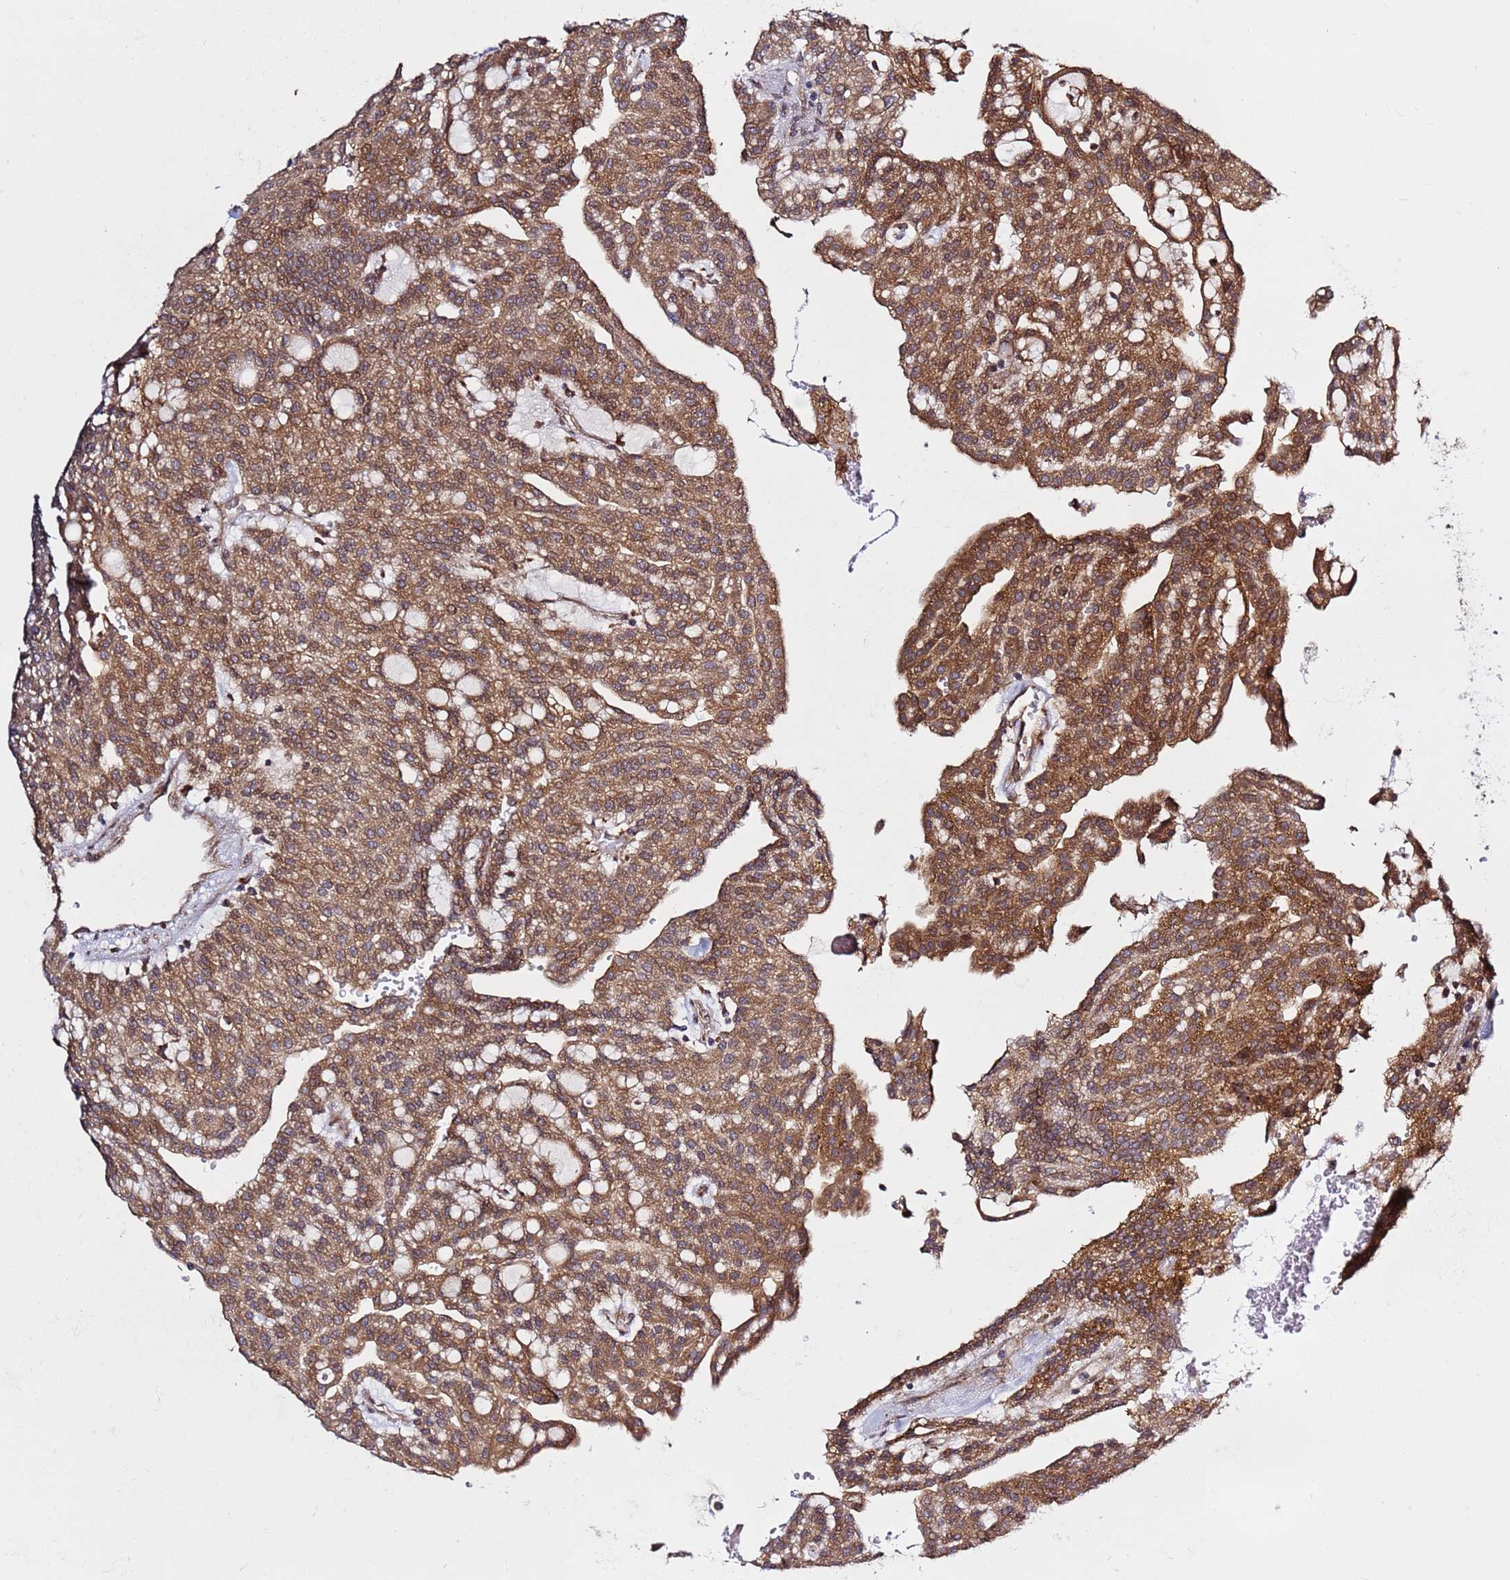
{"staining": {"intensity": "strong", "quantity": ">75%", "location": "cytoplasmic/membranous"}, "tissue": "renal cancer", "cell_type": "Tumor cells", "image_type": "cancer", "snomed": [{"axis": "morphology", "description": "Adenocarcinoma, NOS"}, {"axis": "topography", "description": "Kidney"}], "caption": "Adenocarcinoma (renal) was stained to show a protein in brown. There is high levels of strong cytoplasmic/membranous expression in approximately >75% of tumor cells.", "gene": "PRKAB2", "patient": {"sex": "male", "age": 63}}